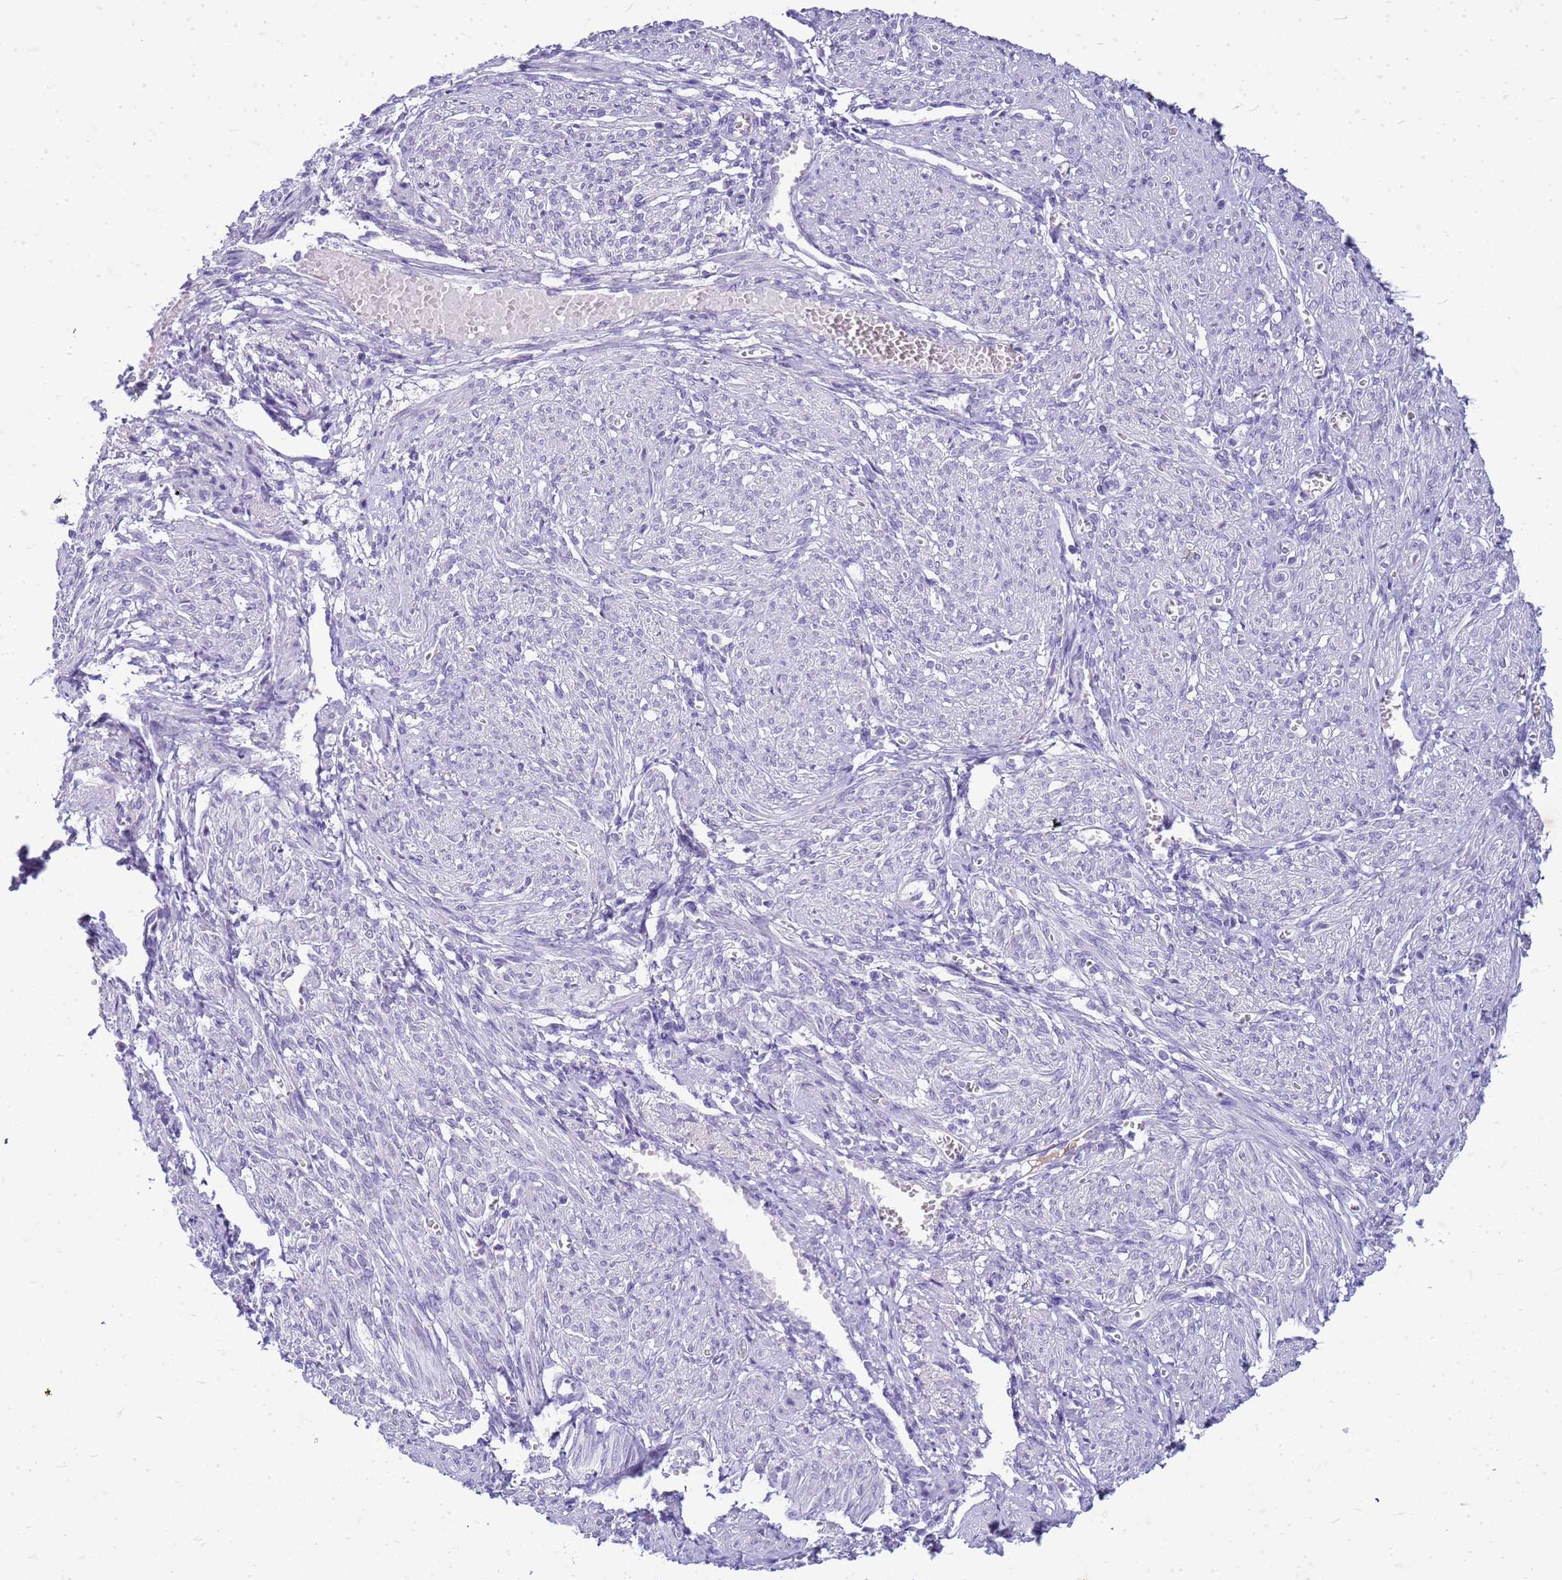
{"staining": {"intensity": "negative", "quantity": "none", "location": "none"}, "tissue": "smooth muscle", "cell_type": "Smooth muscle cells", "image_type": "normal", "snomed": [{"axis": "morphology", "description": "Normal tissue, NOS"}, {"axis": "topography", "description": "Smooth muscle"}], "caption": "High power microscopy histopathology image of an immunohistochemistry (IHC) photomicrograph of unremarkable smooth muscle, revealing no significant positivity in smooth muscle cells.", "gene": "CFAP100", "patient": {"sex": "female", "age": 39}}